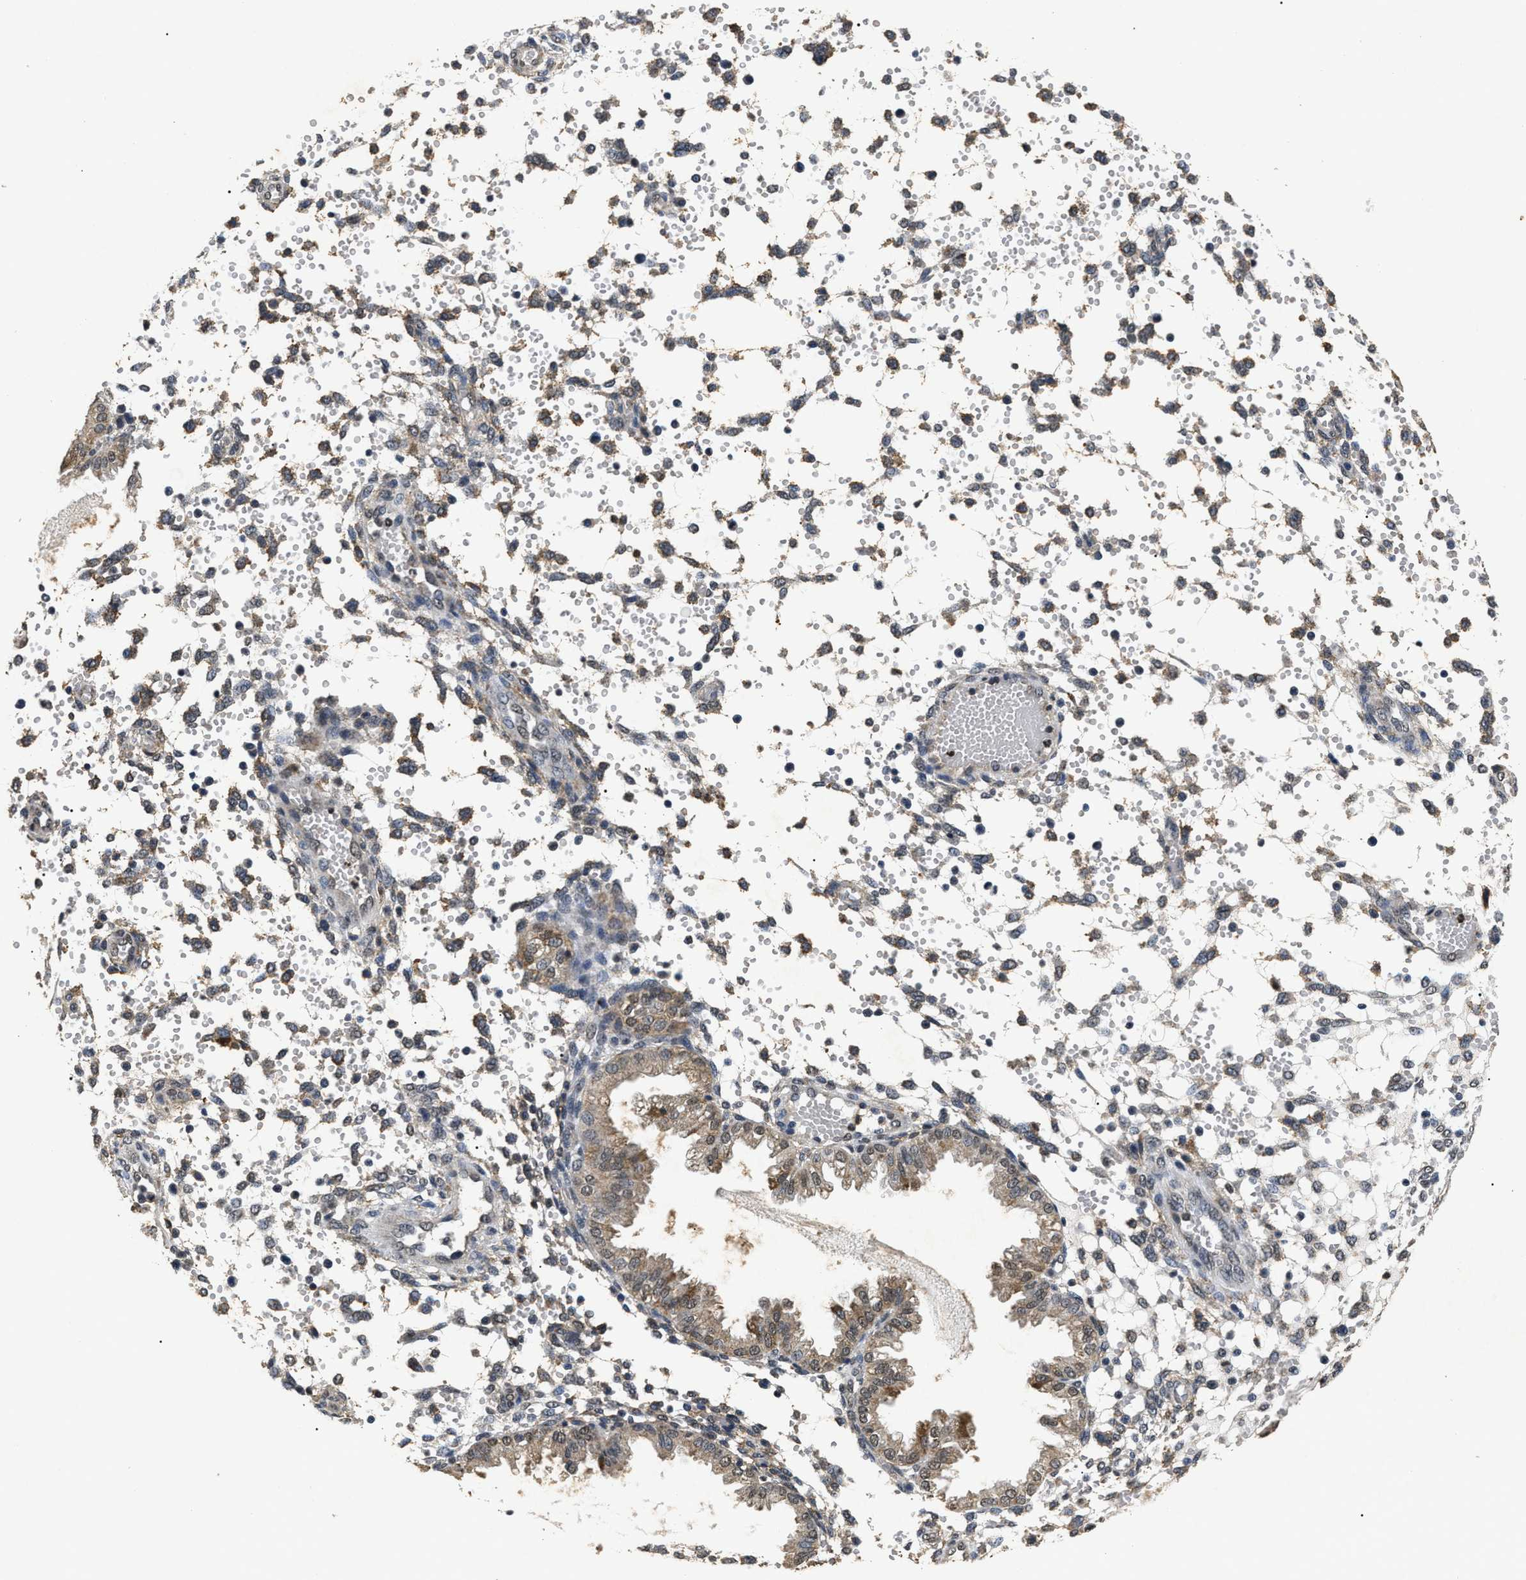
{"staining": {"intensity": "weak", "quantity": "<25%", "location": "cytoplasmic/membranous"}, "tissue": "endometrium", "cell_type": "Cells in endometrial stroma", "image_type": "normal", "snomed": [{"axis": "morphology", "description": "Normal tissue, NOS"}, {"axis": "topography", "description": "Endometrium"}], "caption": "Cells in endometrial stroma are negative for brown protein staining in benign endometrium. (Stains: DAB immunohistochemistry with hematoxylin counter stain, Microscopy: brightfield microscopy at high magnification).", "gene": "ANP32E", "patient": {"sex": "female", "age": 33}}